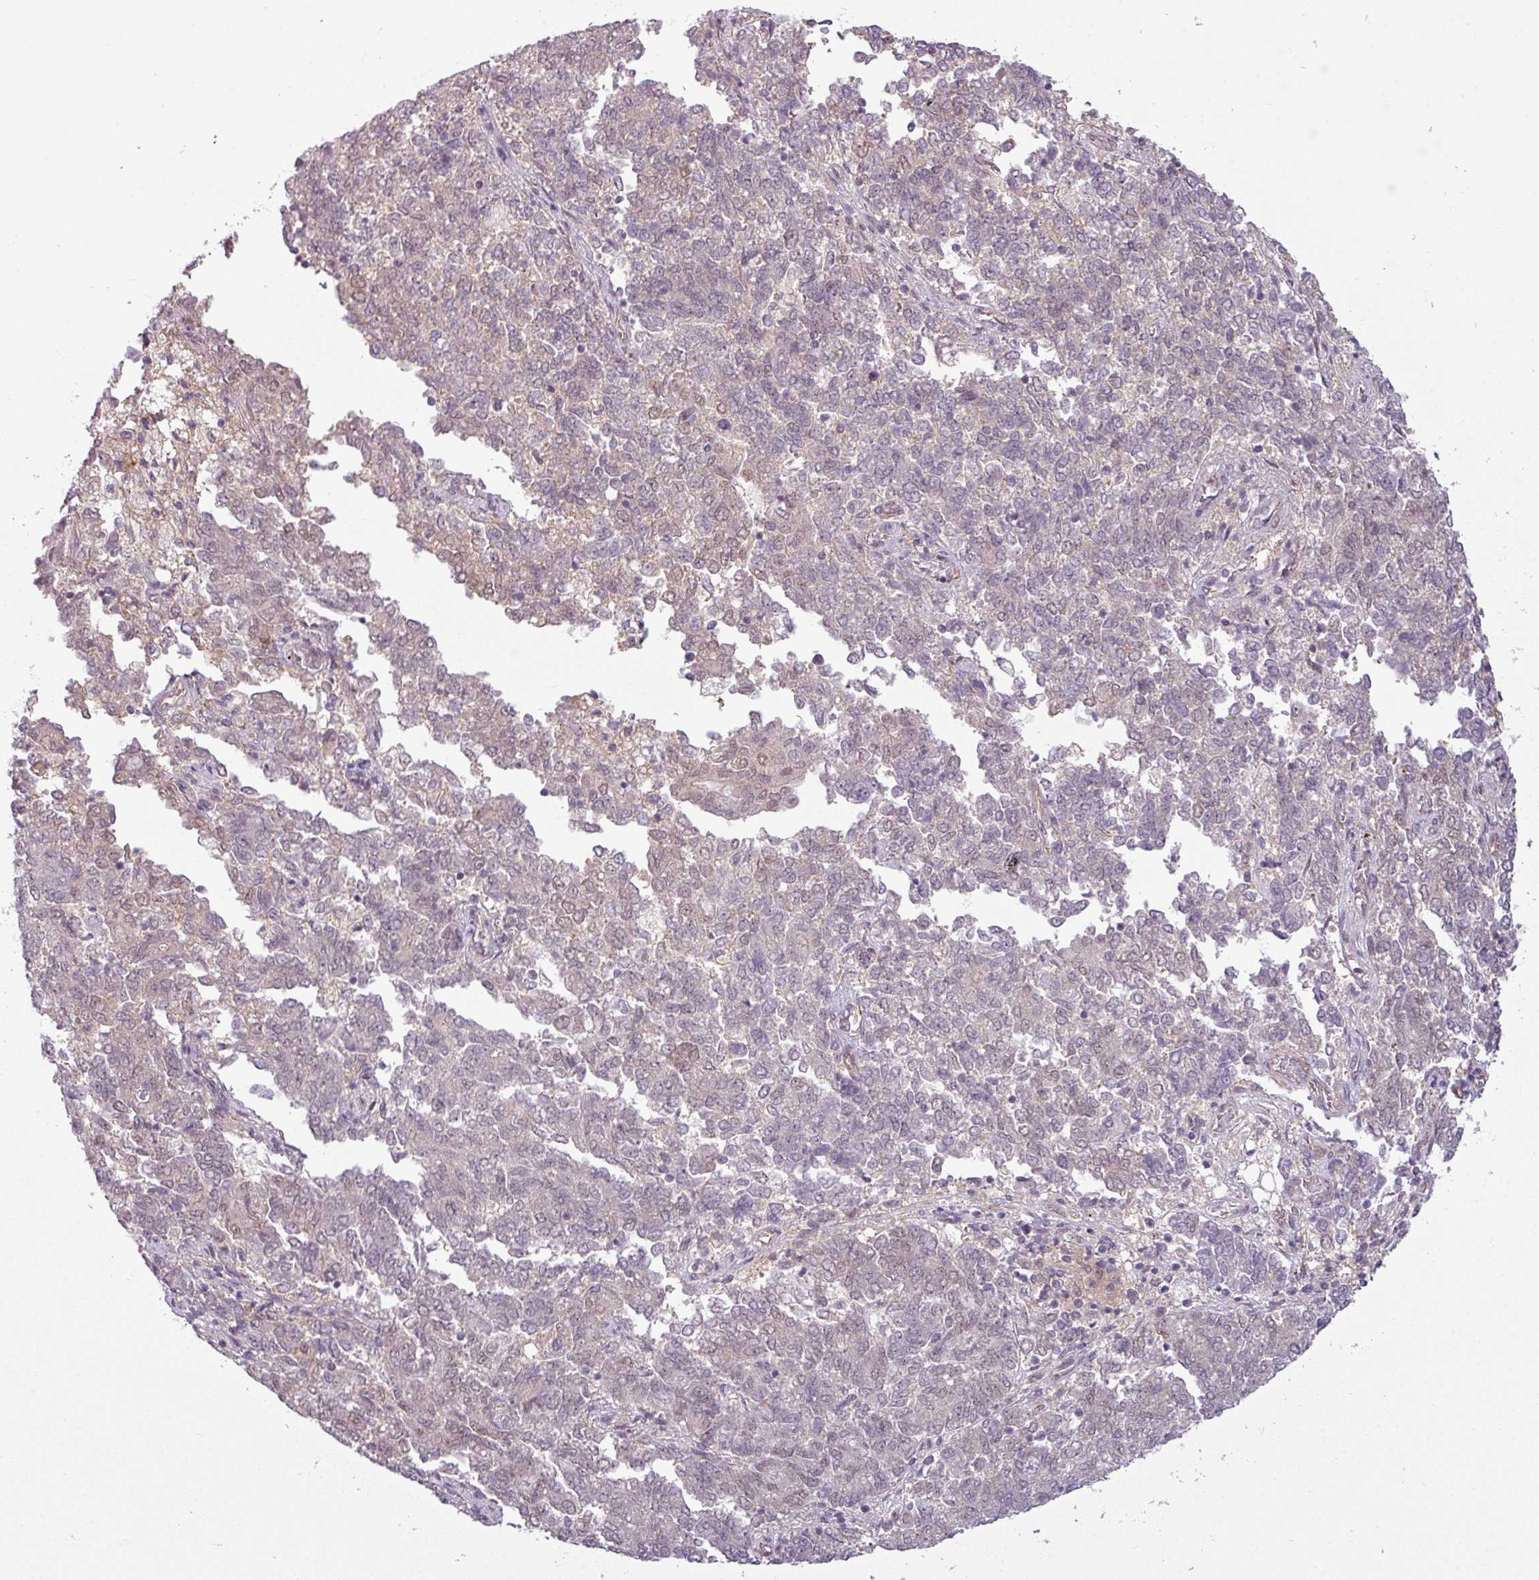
{"staining": {"intensity": "weak", "quantity": "<25%", "location": "cytoplasmic/membranous,nuclear"}, "tissue": "endometrial cancer", "cell_type": "Tumor cells", "image_type": "cancer", "snomed": [{"axis": "morphology", "description": "Adenocarcinoma, NOS"}, {"axis": "topography", "description": "Endometrium"}], "caption": "The photomicrograph demonstrates no significant staining in tumor cells of endometrial cancer (adenocarcinoma).", "gene": "CCDC144A", "patient": {"sex": "female", "age": 80}}